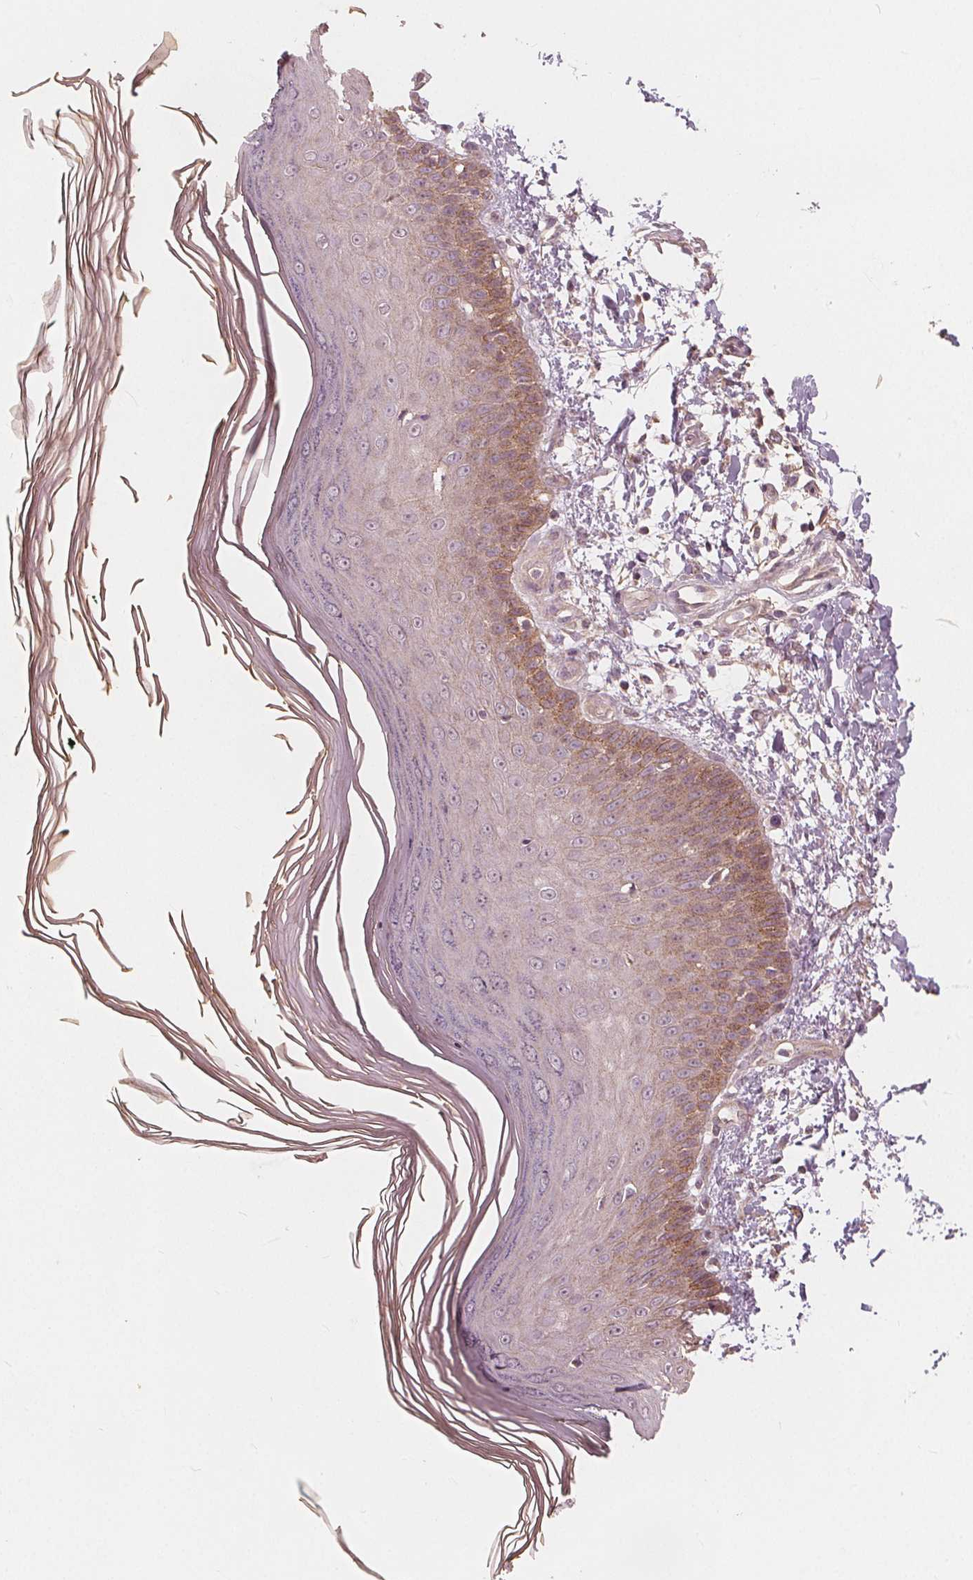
{"staining": {"intensity": "negative", "quantity": "none", "location": "none"}, "tissue": "skin", "cell_type": "Fibroblasts", "image_type": "normal", "snomed": [{"axis": "morphology", "description": "Normal tissue, NOS"}, {"axis": "topography", "description": "Skin"}], "caption": "Immunohistochemistry (IHC) photomicrograph of normal skin: skin stained with DAB (3,3'-diaminobenzidine) displays no significant protein expression in fibroblasts.", "gene": "SNX12", "patient": {"sex": "female", "age": 62}}